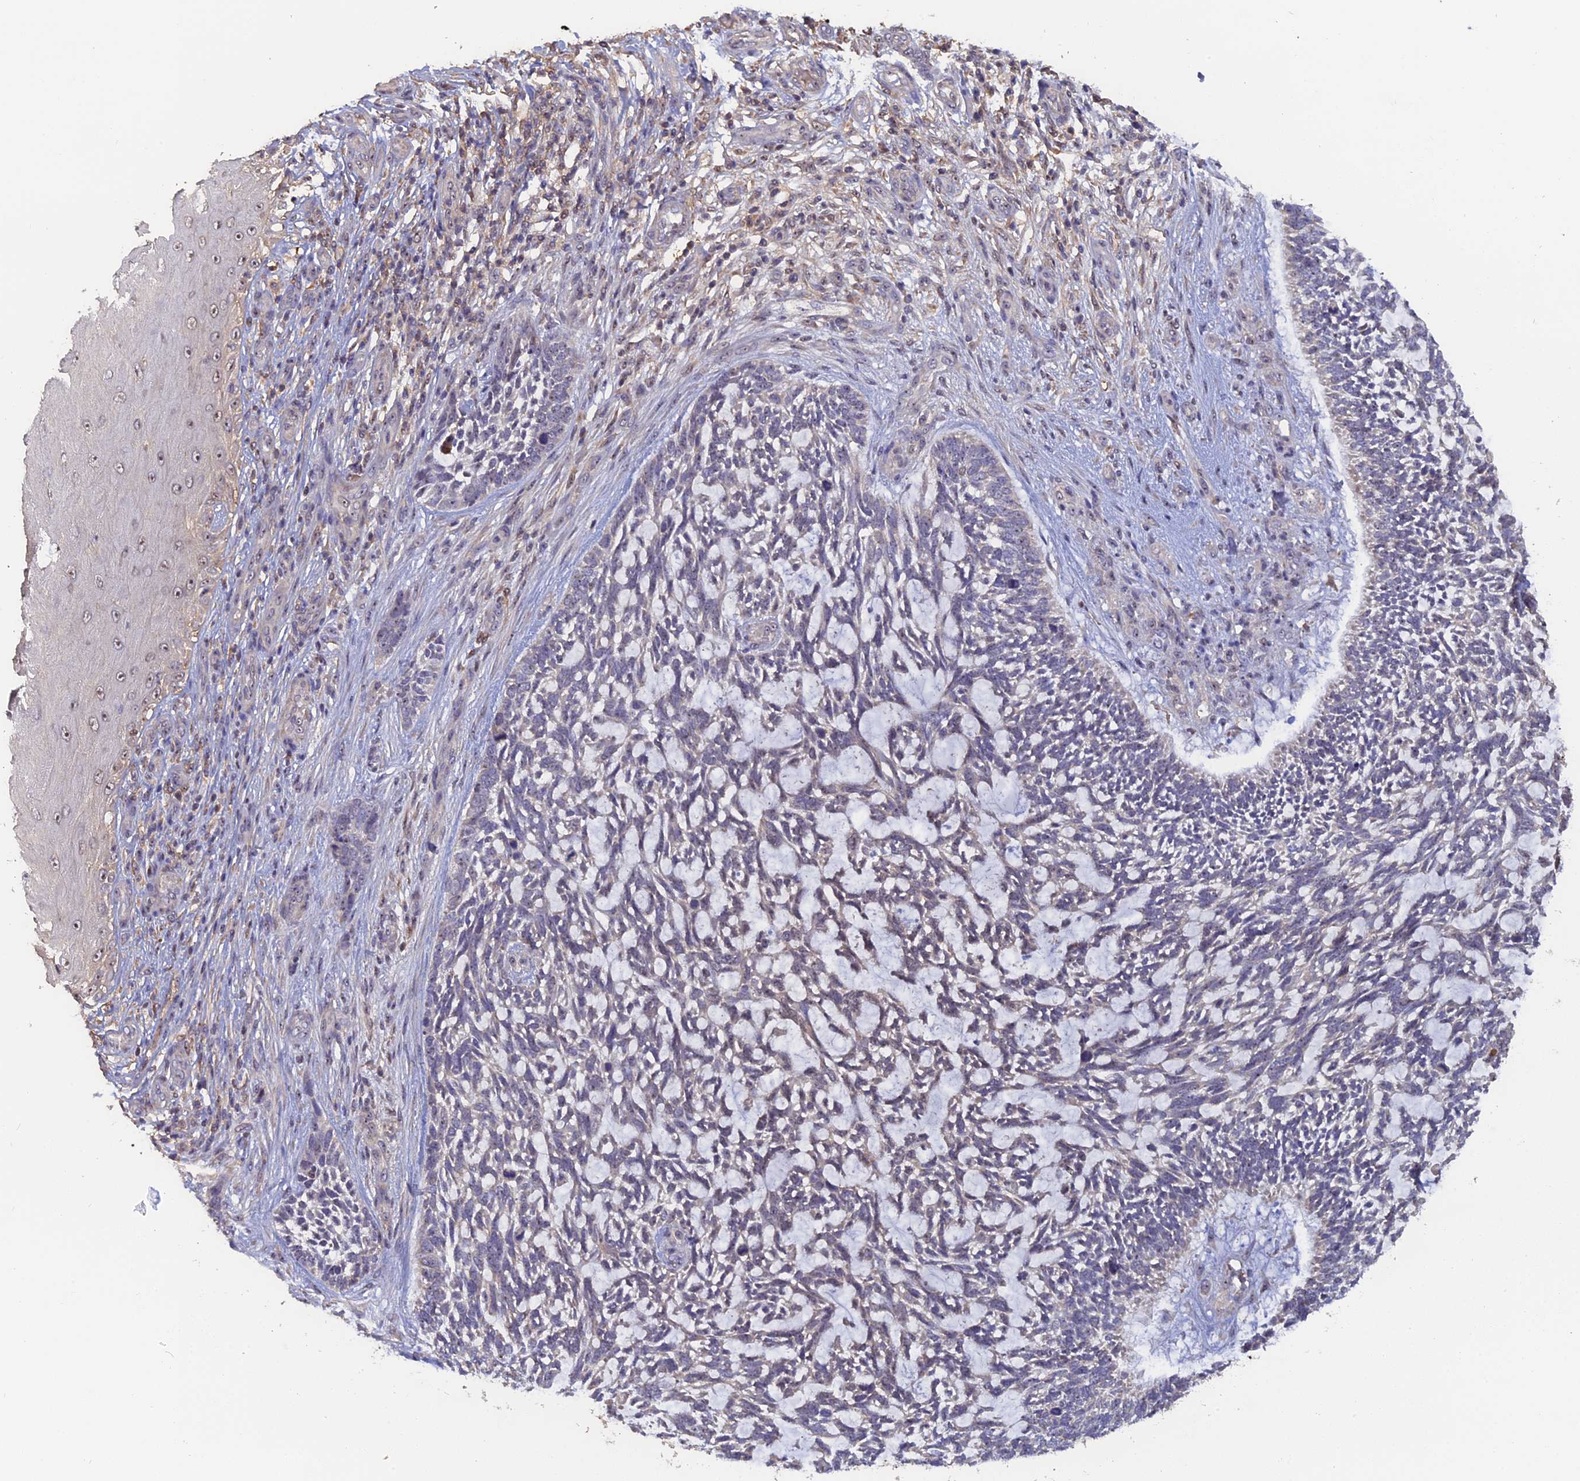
{"staining": {"intensity": "negative", "quantity": "none", "location": "none"}, "tissue": "skin cancer", "cell_type": "Tumor cells", "image_type": "cancer", "snomed": [{"axis": "morphology", "description": "Basal cell carcinoma"}, {"axis": "topography", "description": "Skin"}], "caption": "A micrograph of basal cell carcinoma (skin) stained for a protein exhibits no brown staining in tumor cells. (DAB immunohistochemistry (IHC) visualized using brightfield microscopy, high magnification).", "gene": "FAM98C", "patient": {"sex": "male", "age": 88}}